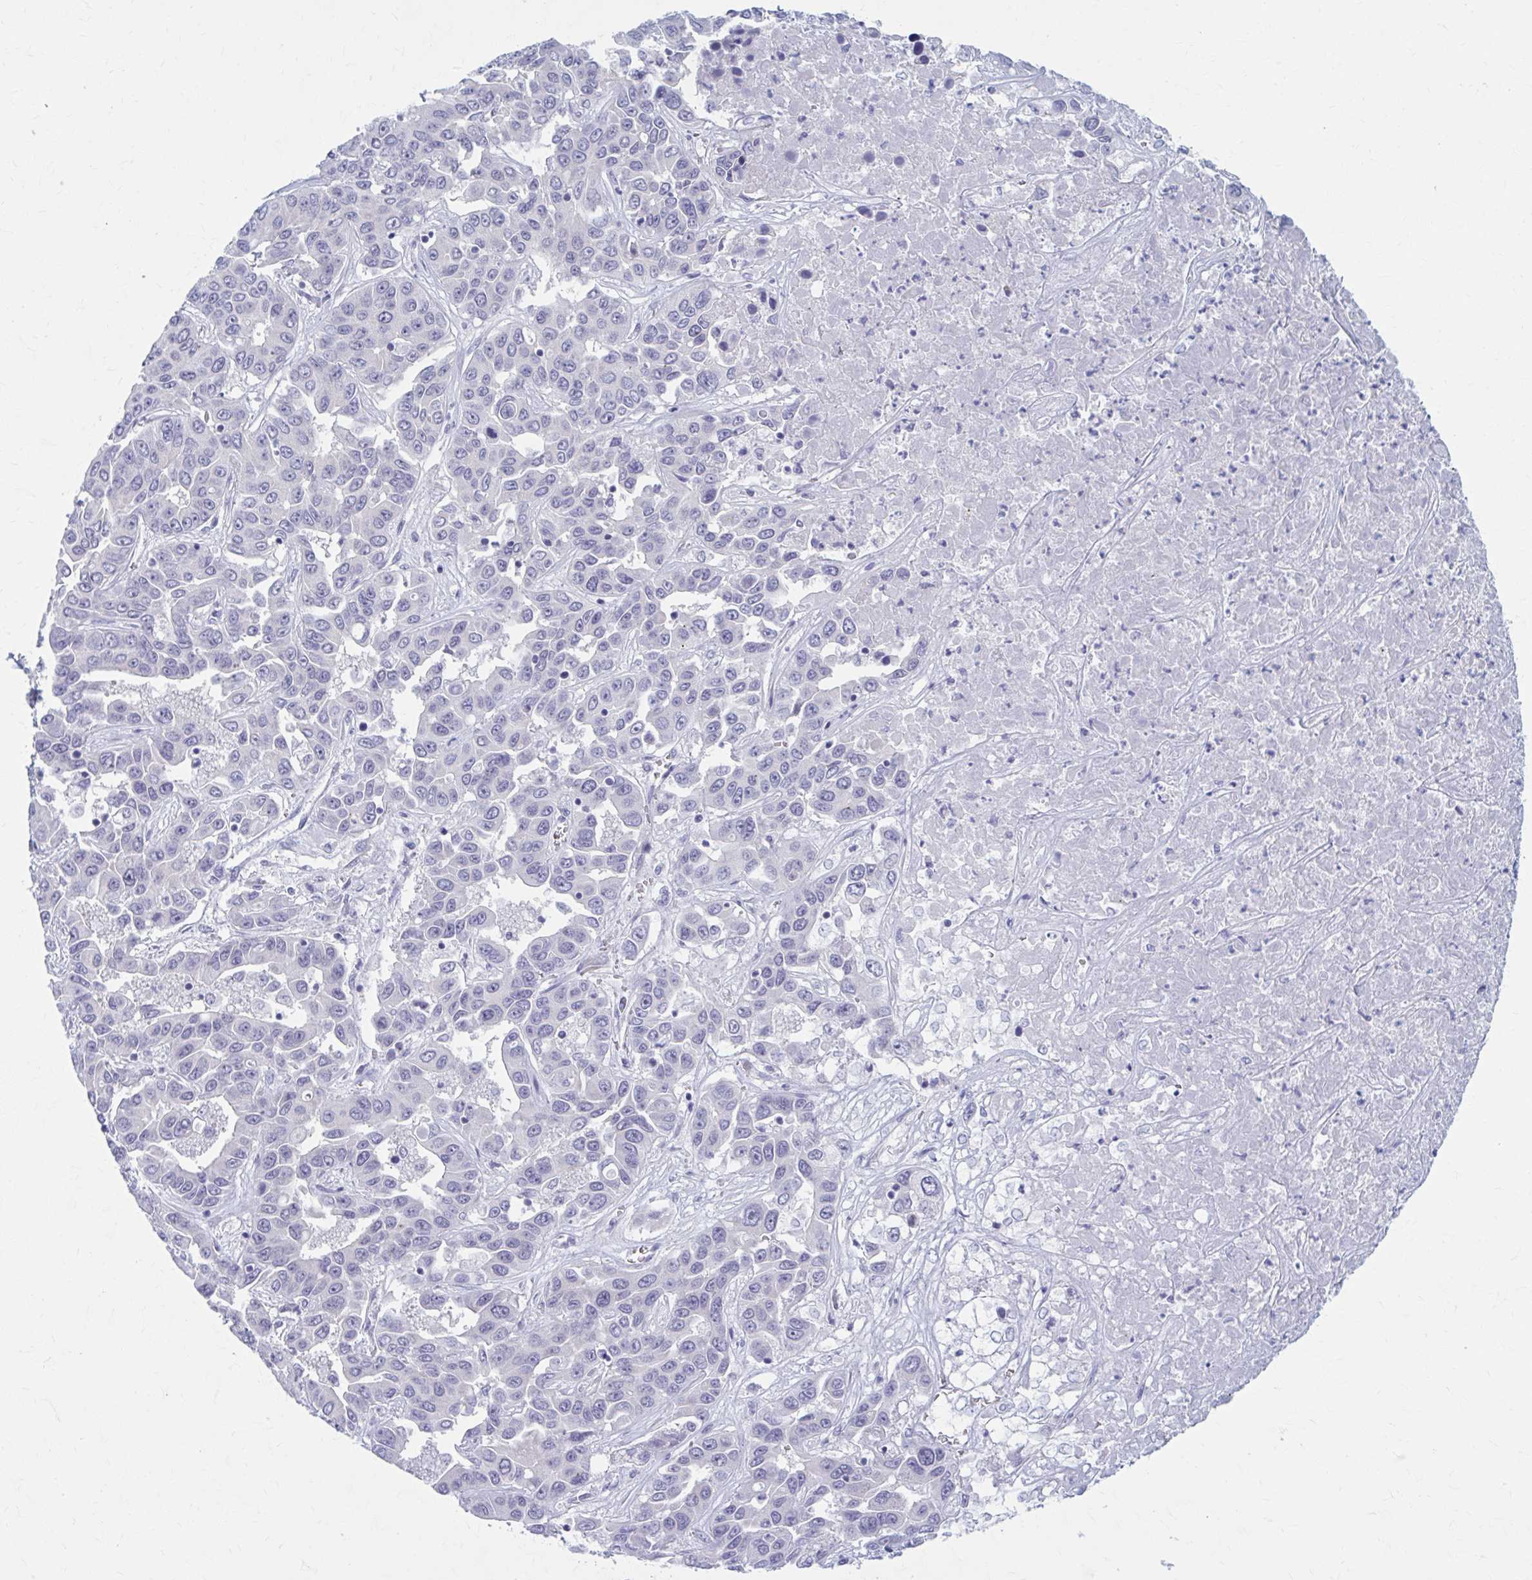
{"staining": {"intensity": "negative", "quantity": "none", "location": "none"}, "tissue": "liver cancer", "cell_type": "Tumor cells", "image_type": "cancer", "snomed": [{"axis": "morphology", "description": "Cholangiocarcinoma"}, {"axis": "topography", "description": "Liver"}], "caption": "This image is of liver cholangiocarcinoma stained with immunohistochemistry (IHC) to label a protein in brown with the nuclei are counter-stained blue. There is no expression in tumor cells. (Immunohistochemistry, brightfield microscopy, high magnification).", "gene": "CCDC105", "patient": {"sex": "female", "age": 52}}